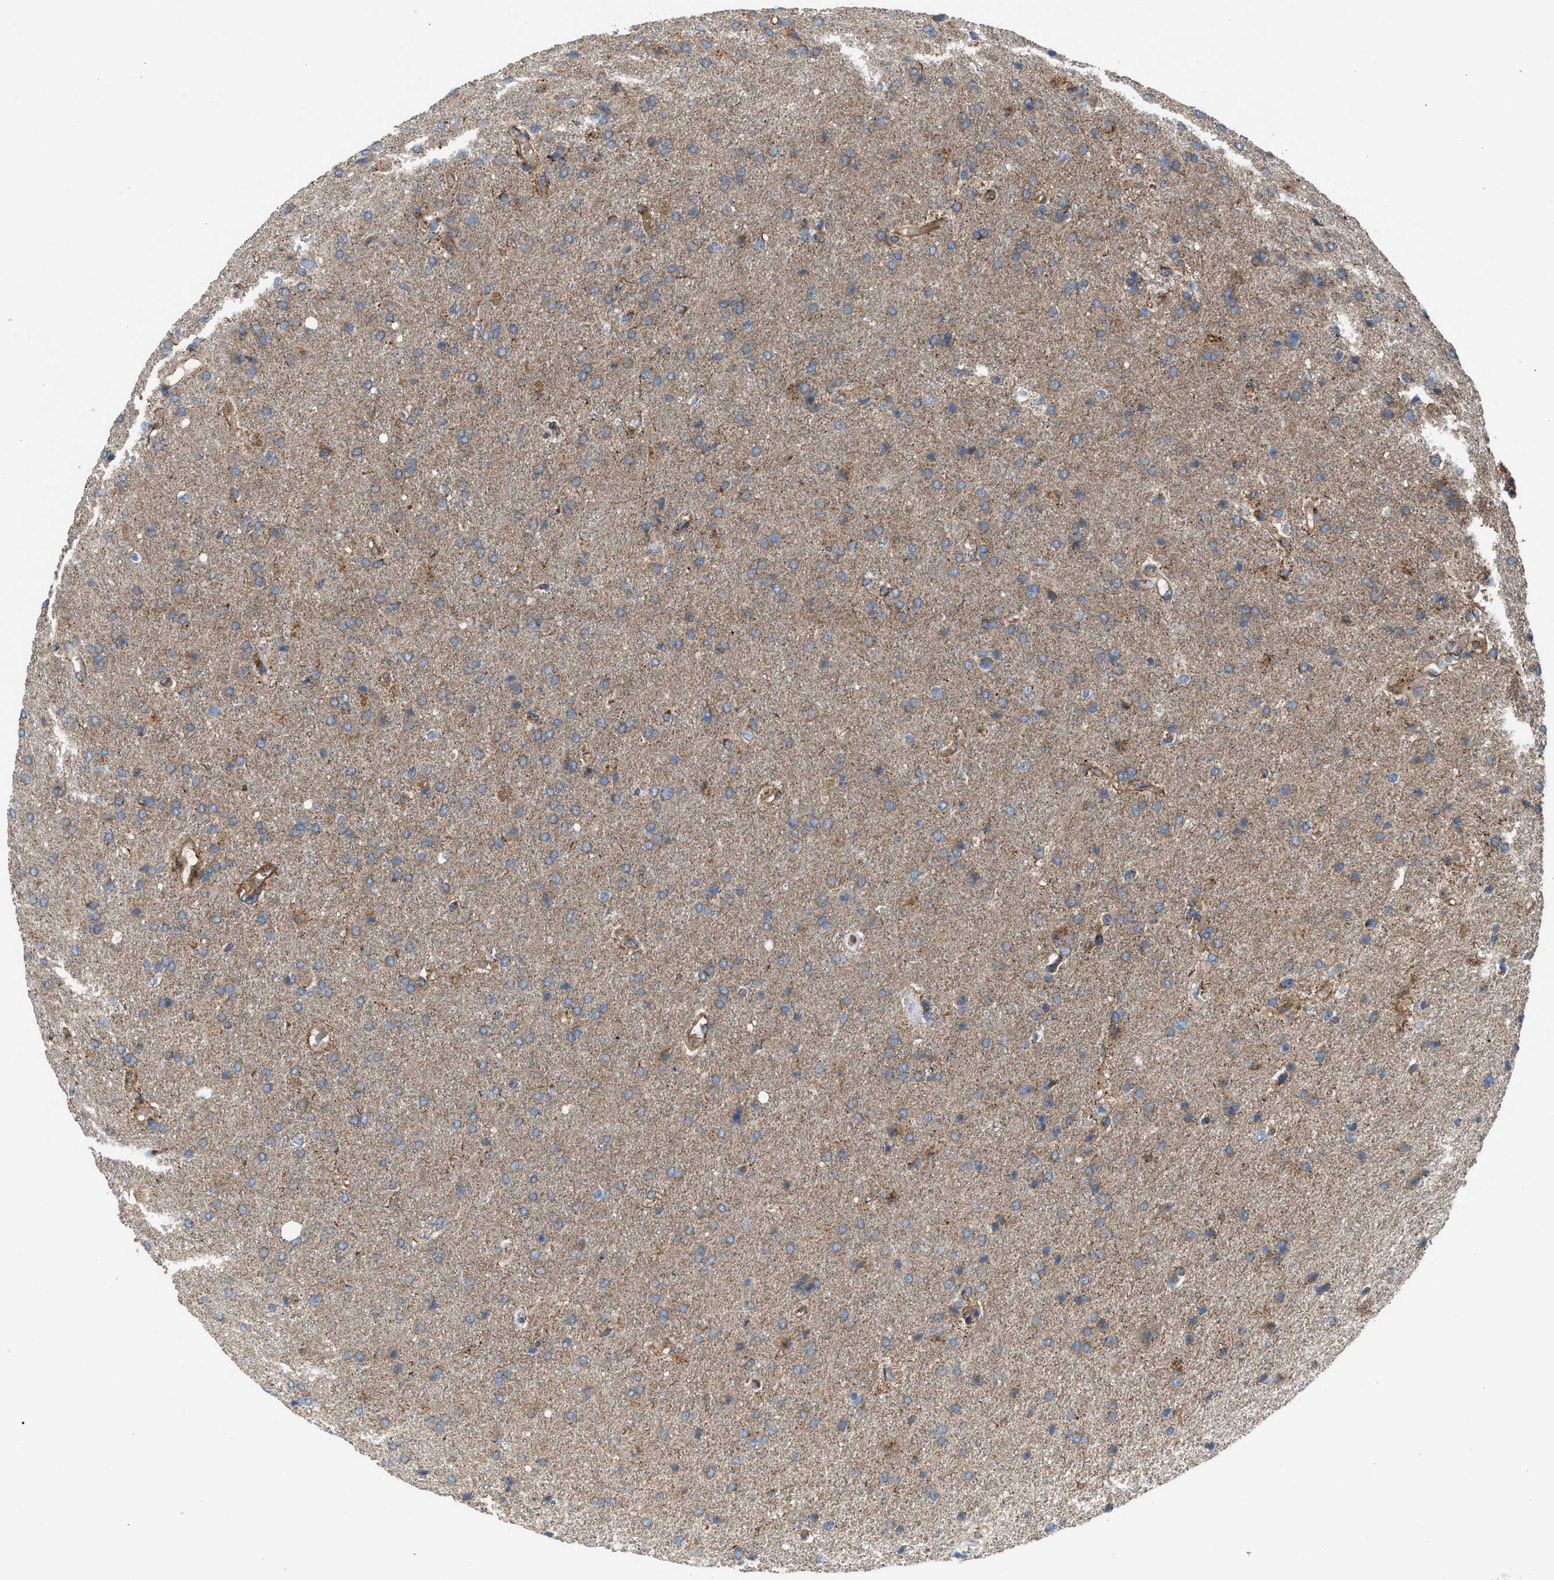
{"staining": {"intensity": "weak", "quantity": ">75%", "location": "cytoplasmic/membranous"}, "tissue": "glioma", "cell_type": "Tumor cells", "image_type": "cancer", "snomed": [{"axis": "morphology", "description": "Glioma, malignant, High grade"}, {"axis": "topography", "description": "Brain"}], "caption": "Immunohistochemistry (IHC) (DAB (3,3'-diaminobenzidine)) staining of human glioma displays weak cytoplasmic/membranous protein positivity in approximately >75% of tumor cells. (Brightfield microscopy of DAB IHC at high magnification).", "gene": "SLC10A3", "patient": {"sex": "male", "age": 72}}